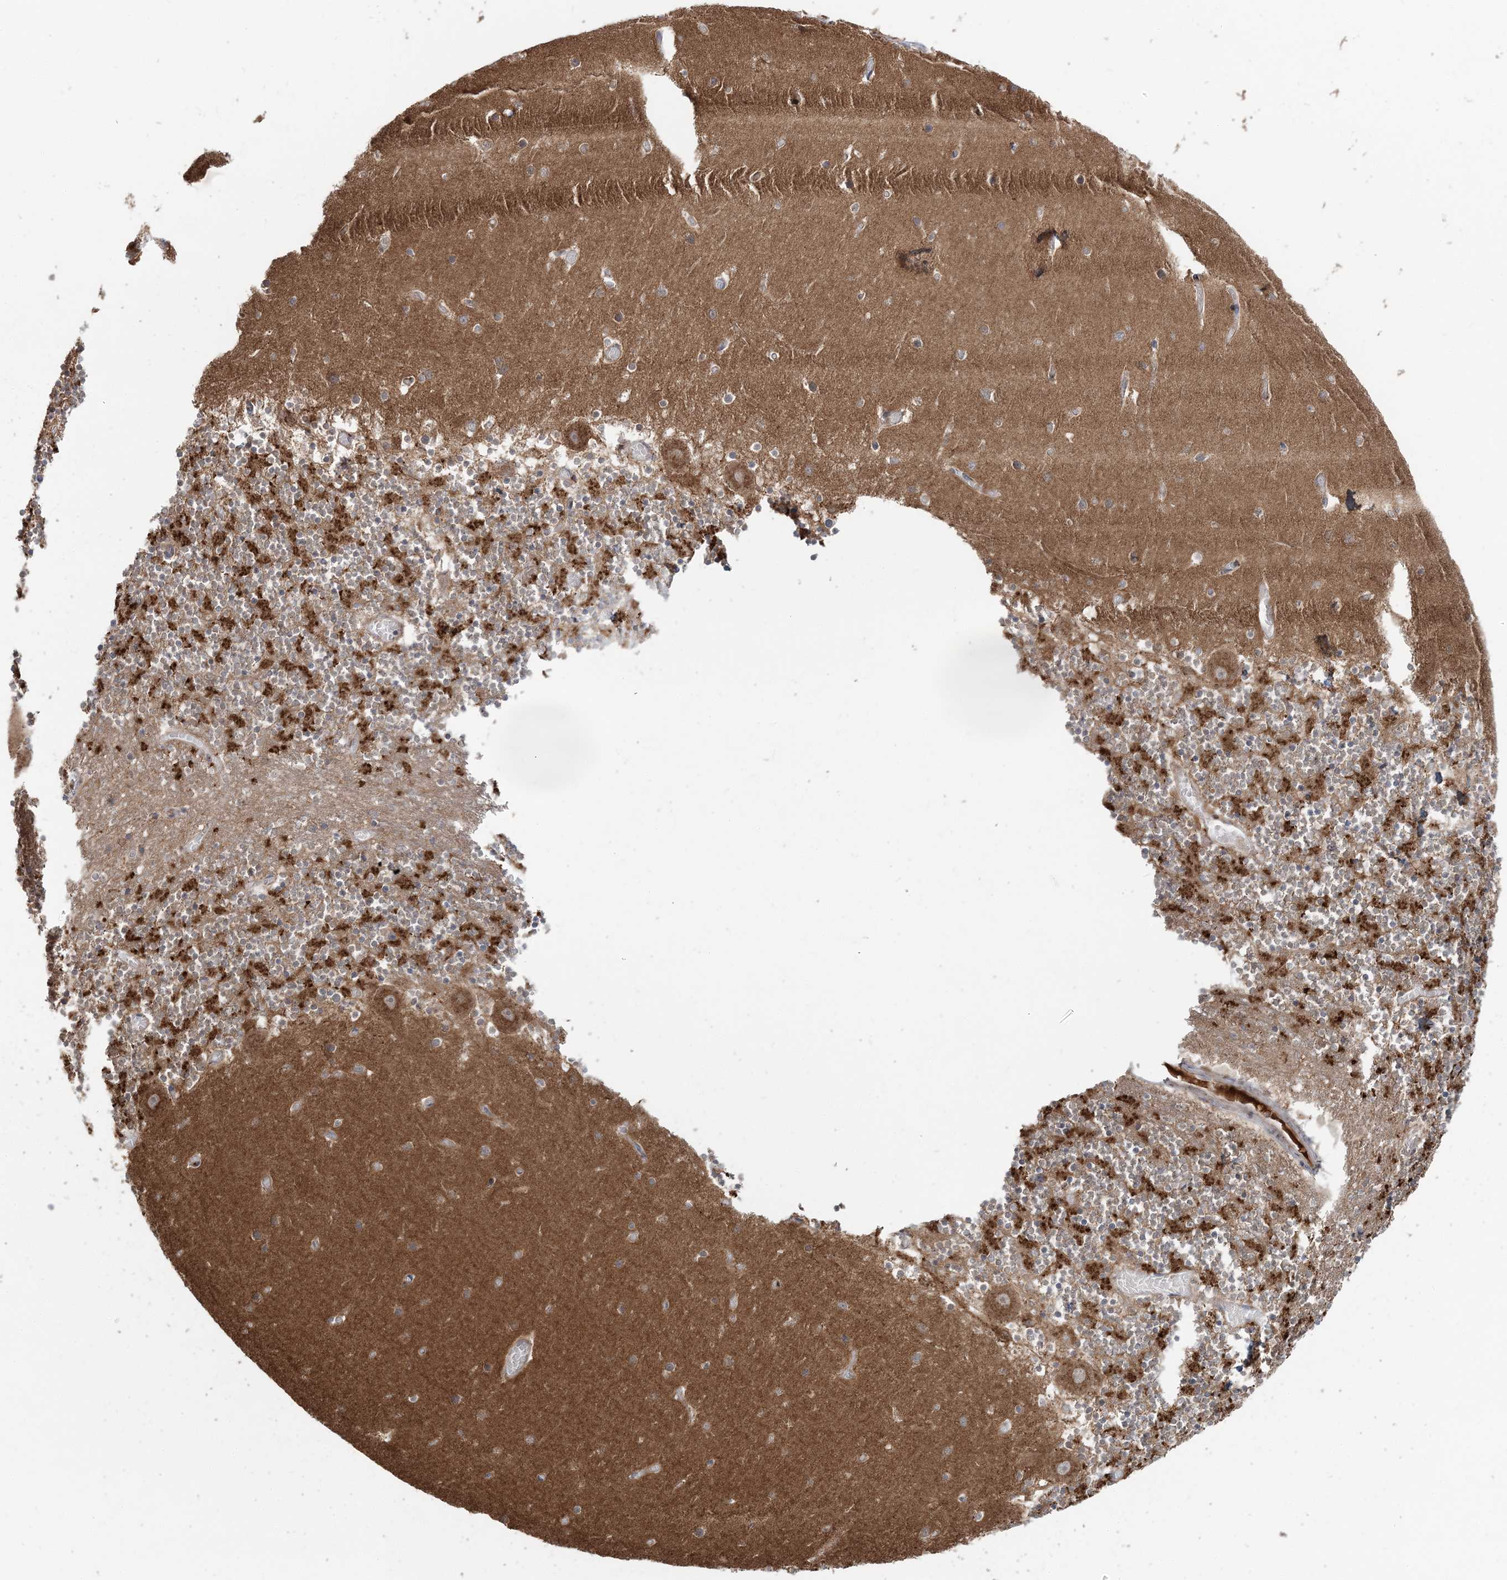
{"staining": {"intensity": "strong", "quantity": "25%-75%", "location": "cytoplasmic/membranous"}, "tissue": "cerebellum", "cell_type": "Cells in granular layer", "image_type": "normal", "snomed": [{"axis": "morphology", "description": "Normal tissue, NOS"}, {"axis": "topography", "description": "Cerebellum"}], "caption": "Protein staining displays strong cytoplasmic/membranous staining in about 25%-75% of cells in granular layer in benign cerebellum.", "gene": "ABCC3", "patient": {"sex": "female", "age": 28}}